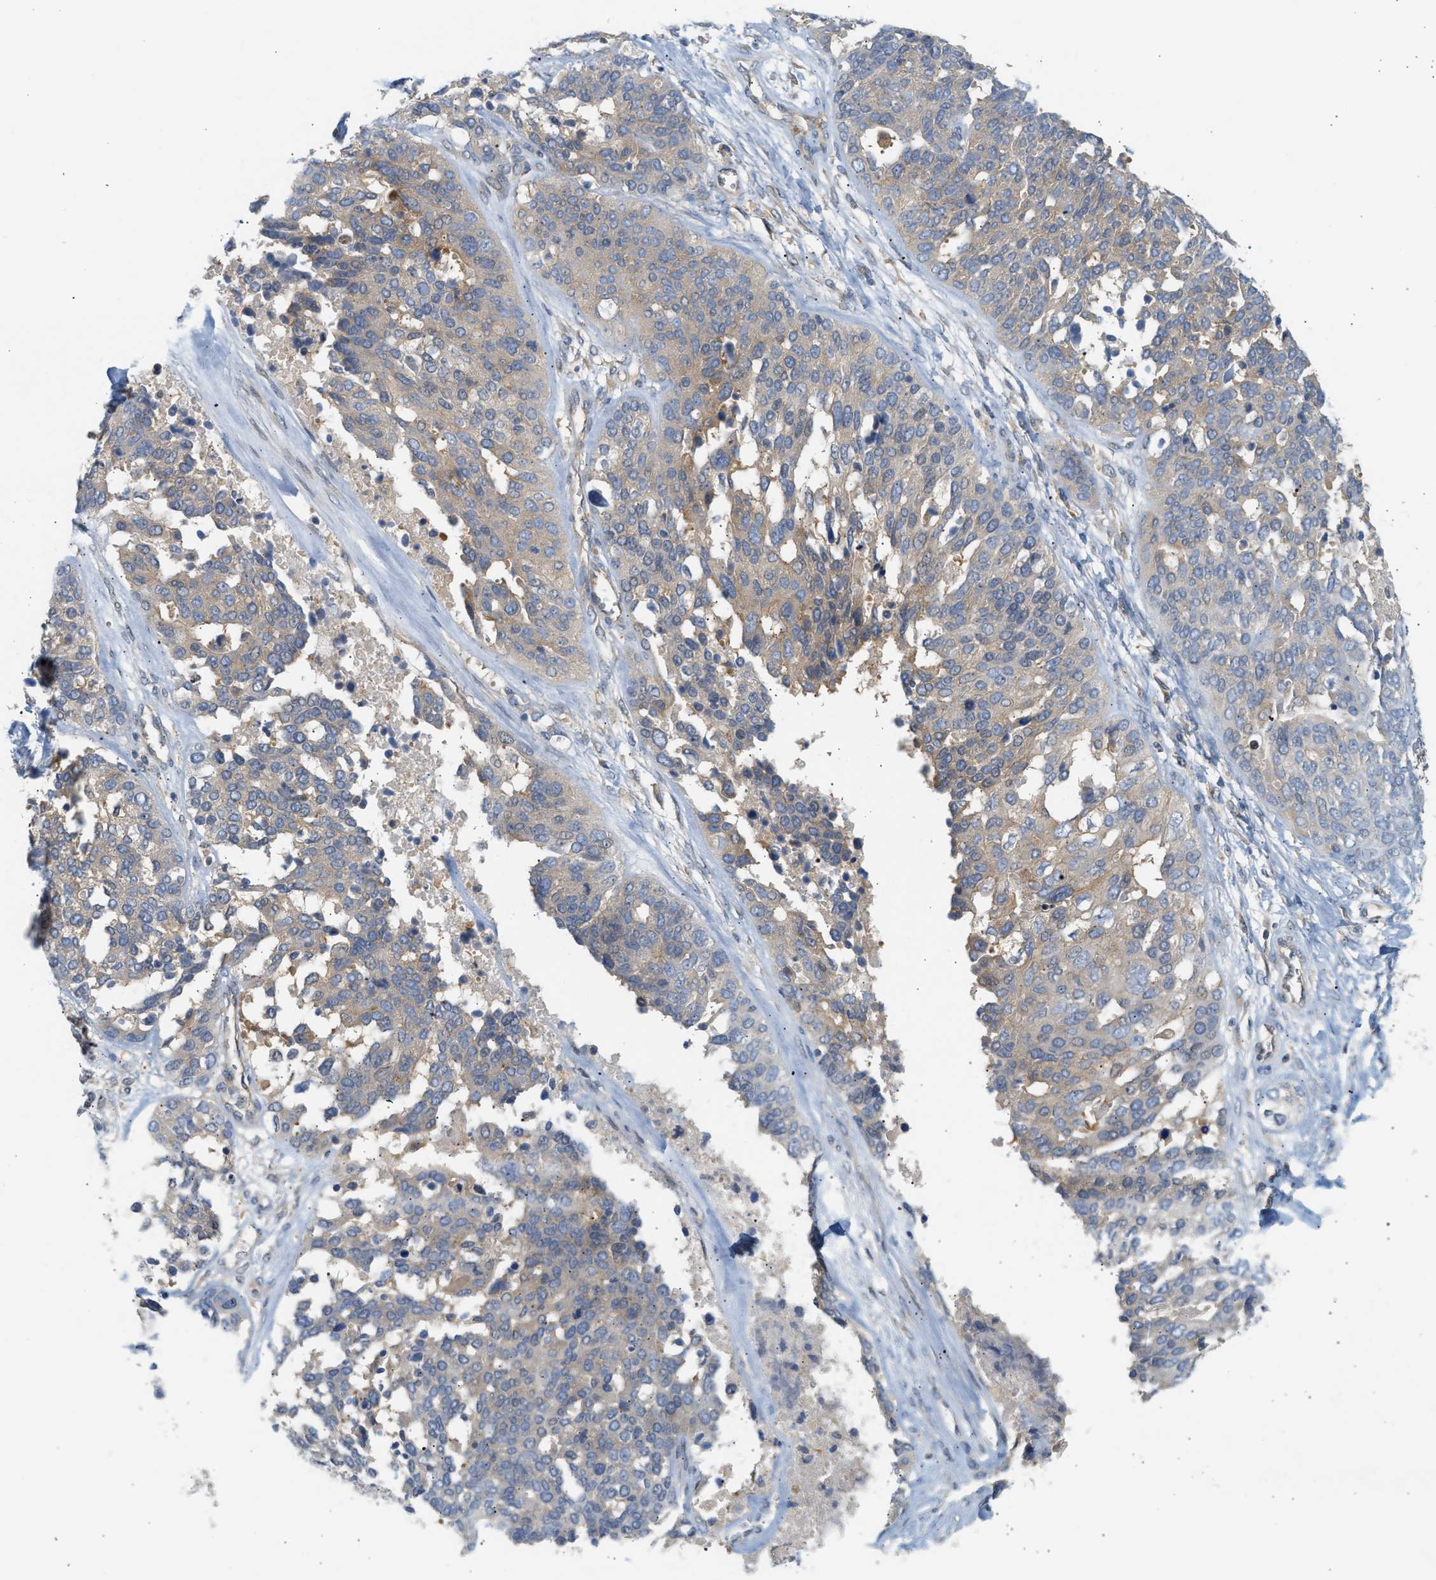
{"staining": {"intensity": "weak", "quantity": ">75%", "location": "cytoplasmic/membranous"}, "tissue": "ovarian cancer", "cell_type": "Tumor cells", "image_type": "cancer", "snomed": [{"axis": "morphology", "description": "Cystadenocarcinoma, serous, NOS"}, {"axis": "topography", "description": "Ovary"}], "caption": "The image exhibits staining of serous cystadenocarcinoma (ovarian), revealing weak cytoplasmic/membranous protein expression (brown color) within tumor cells.", "gene": "PAFAH1B1", "patient": {"sex": "female", "age": 44}}